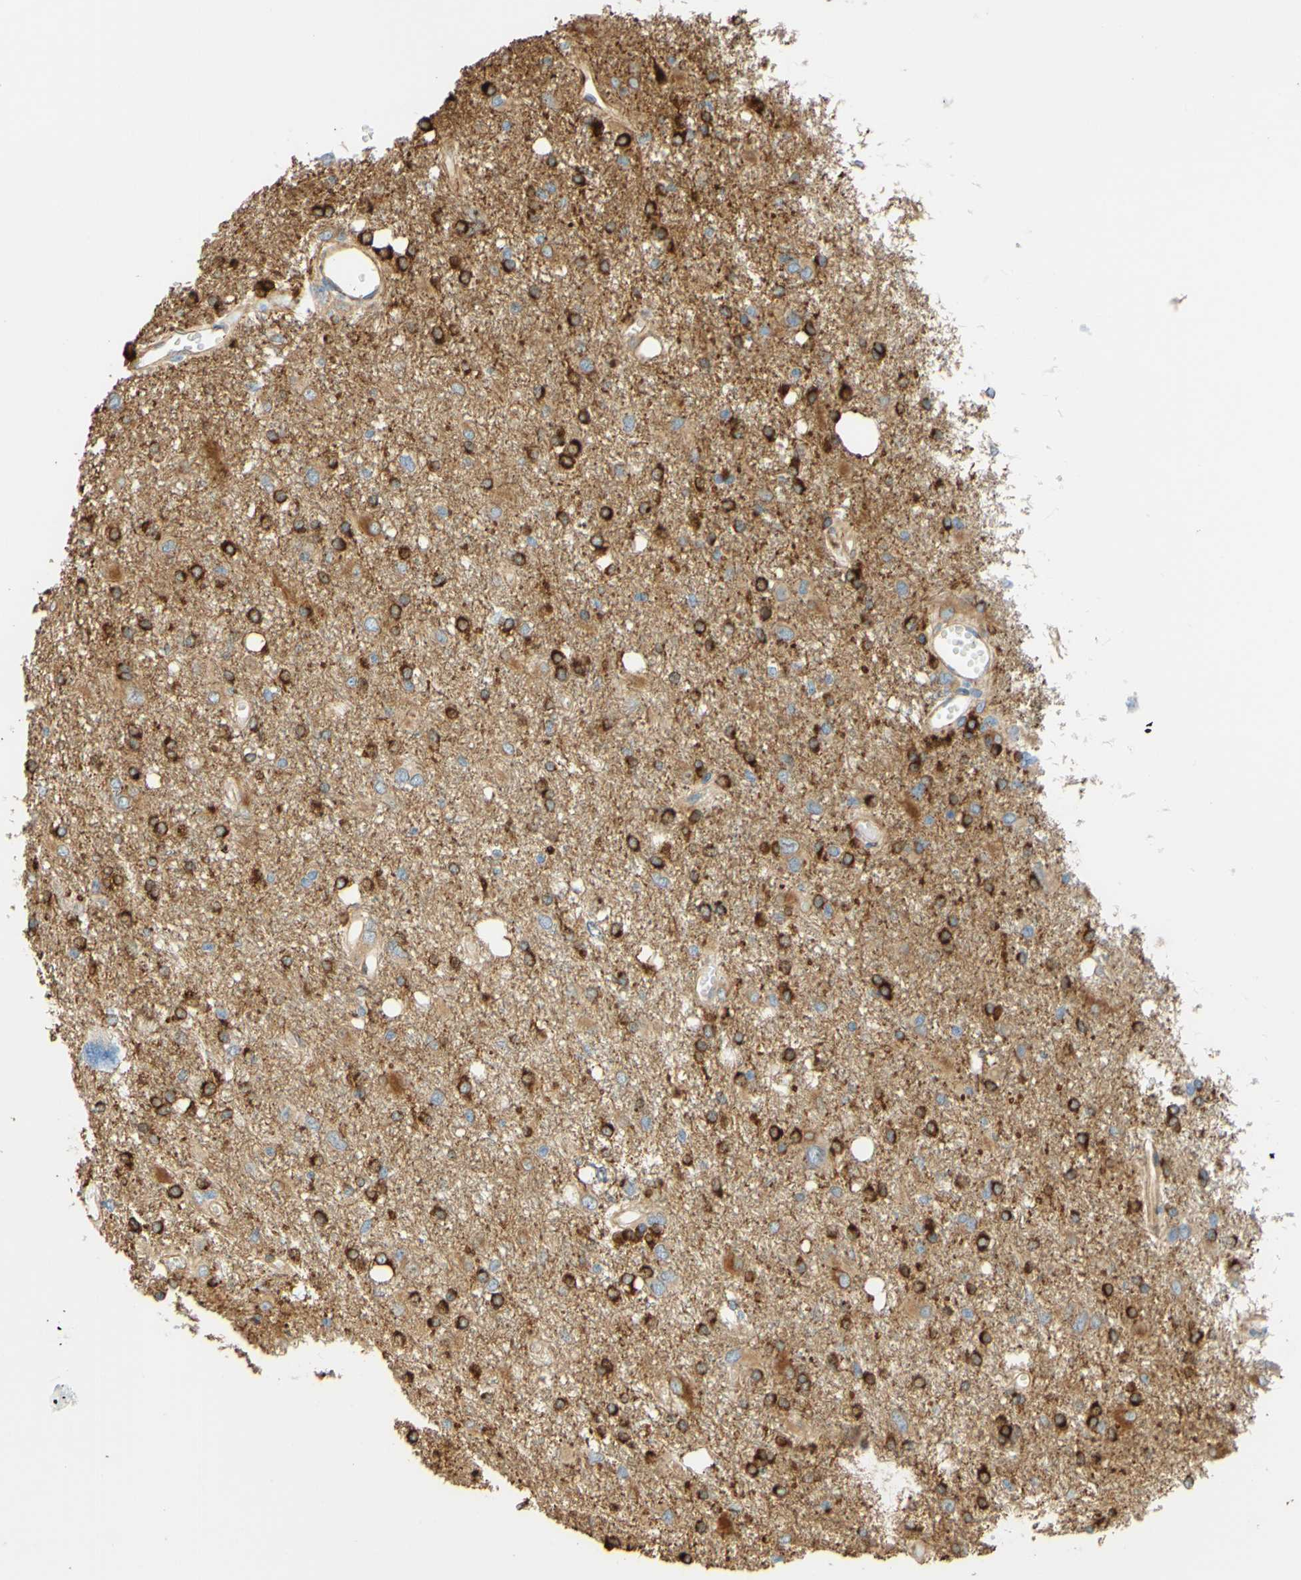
{"staining": {"intensity": "strong", "quantity": ">75%", "location": "cytoplasmic/membranous"}, "tissue": "glioma", "cell_type": "Tumor cells", "image_type": "cancer", "snomed": [{"axis": "morphology", "description": "Glioma, malignant, High grade"}, {"axis": "topography", "description": "Brain"}], "caption": "An image of malignant glioma (high-grade) stained for a protein demonstrates strong cytoplasmic/membranous brown staining in tumor cells.", "gene": "ENDOD1", "patient": {"sex": "female", "age": 59}}